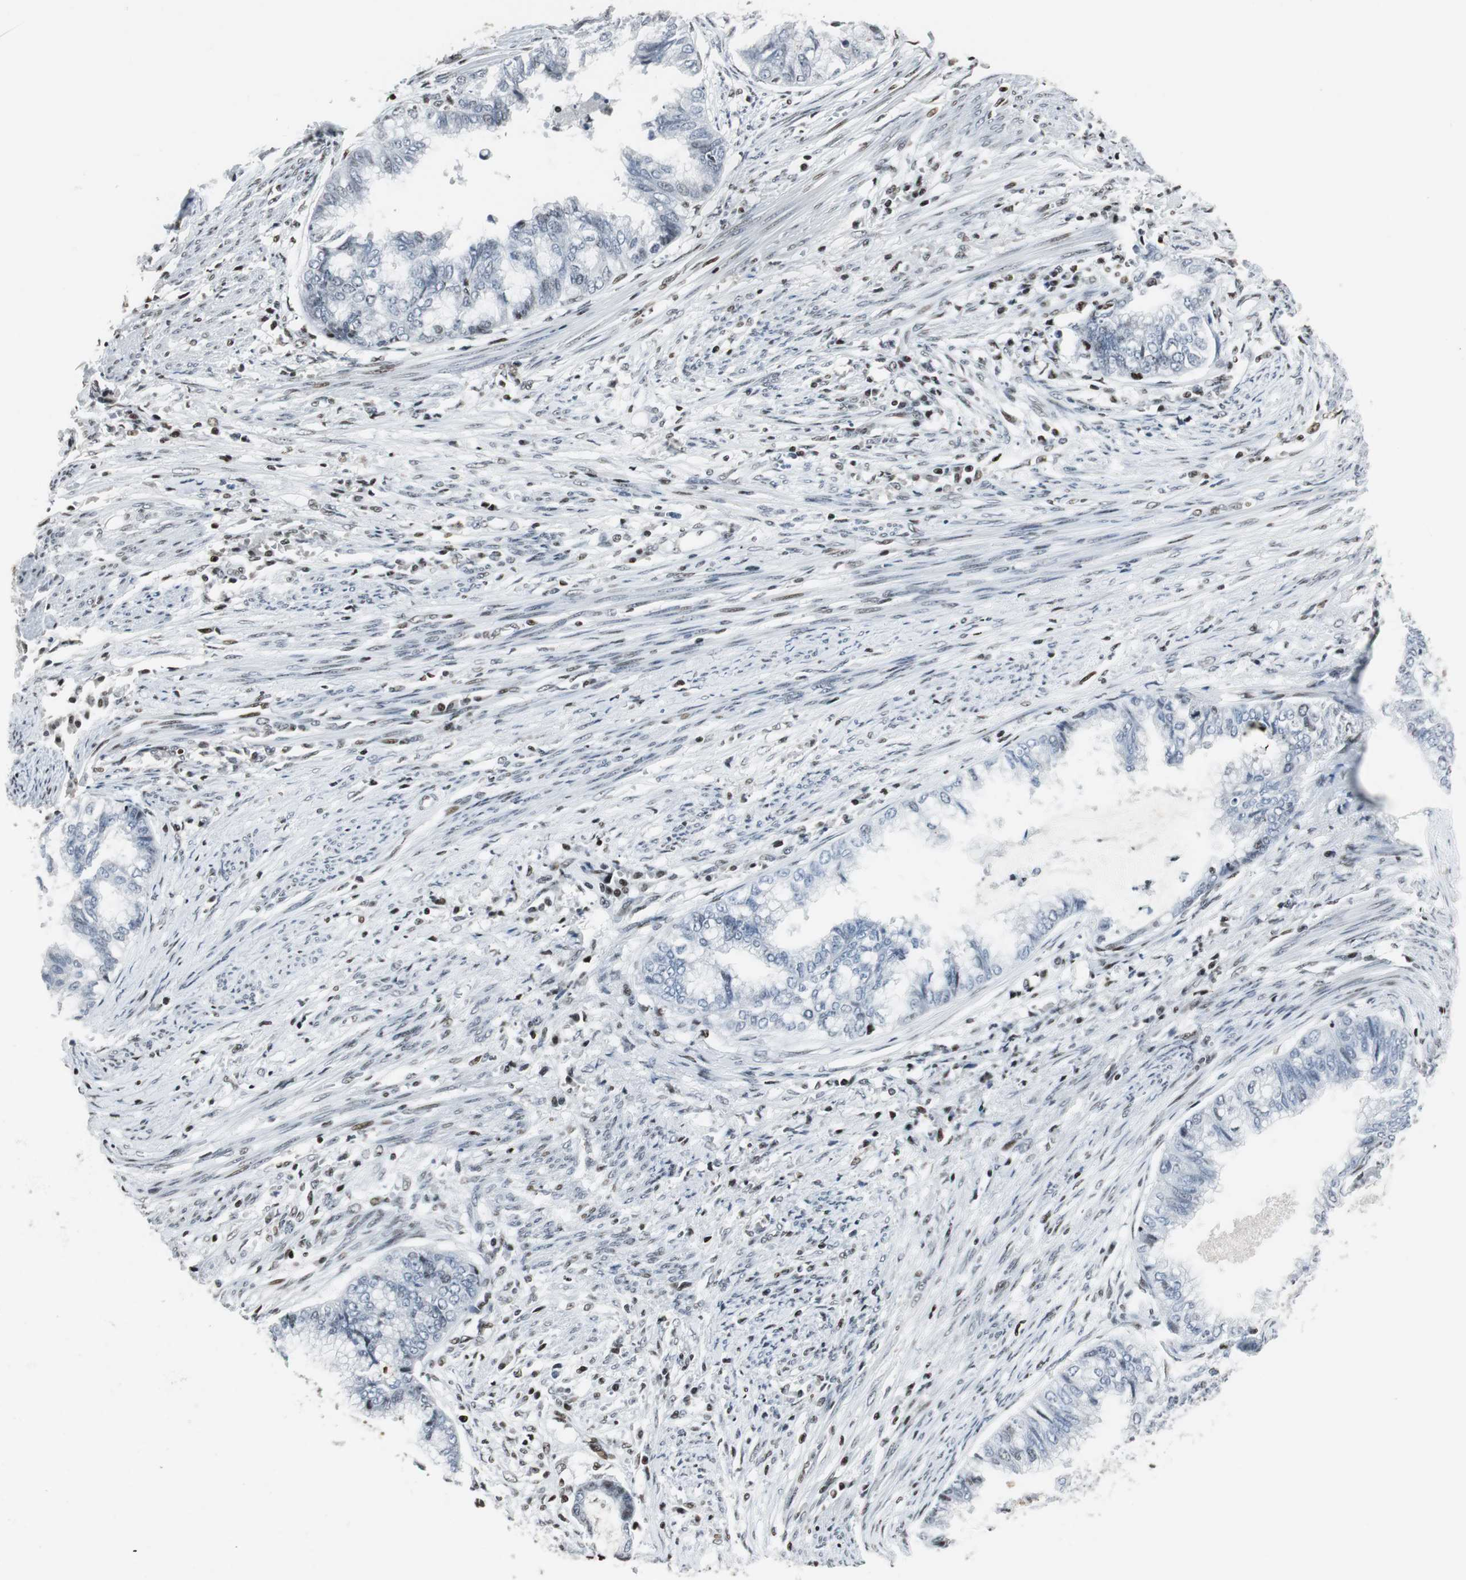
{"staining": {"intensity": "weak", "quantity": "<25%", "location": "nuclear"}, "tissue": "endometrial cancer", "cell_type": "Tumor cells", "image_type": "cancer", "snomed": [{"axis": "morphology", "description": "Adenocarcinoma, NOS"}, {"axis": "topography", "description": "Endometrium"}], "caption": "This is a histopathology image of immunohistochemistry (IHC) staining of endometrial cancer (adenocarcinoma), which shows no staining in tumor cells.", "gene": "RBBP4", "patient": {"sex": "female", "age": 79}}